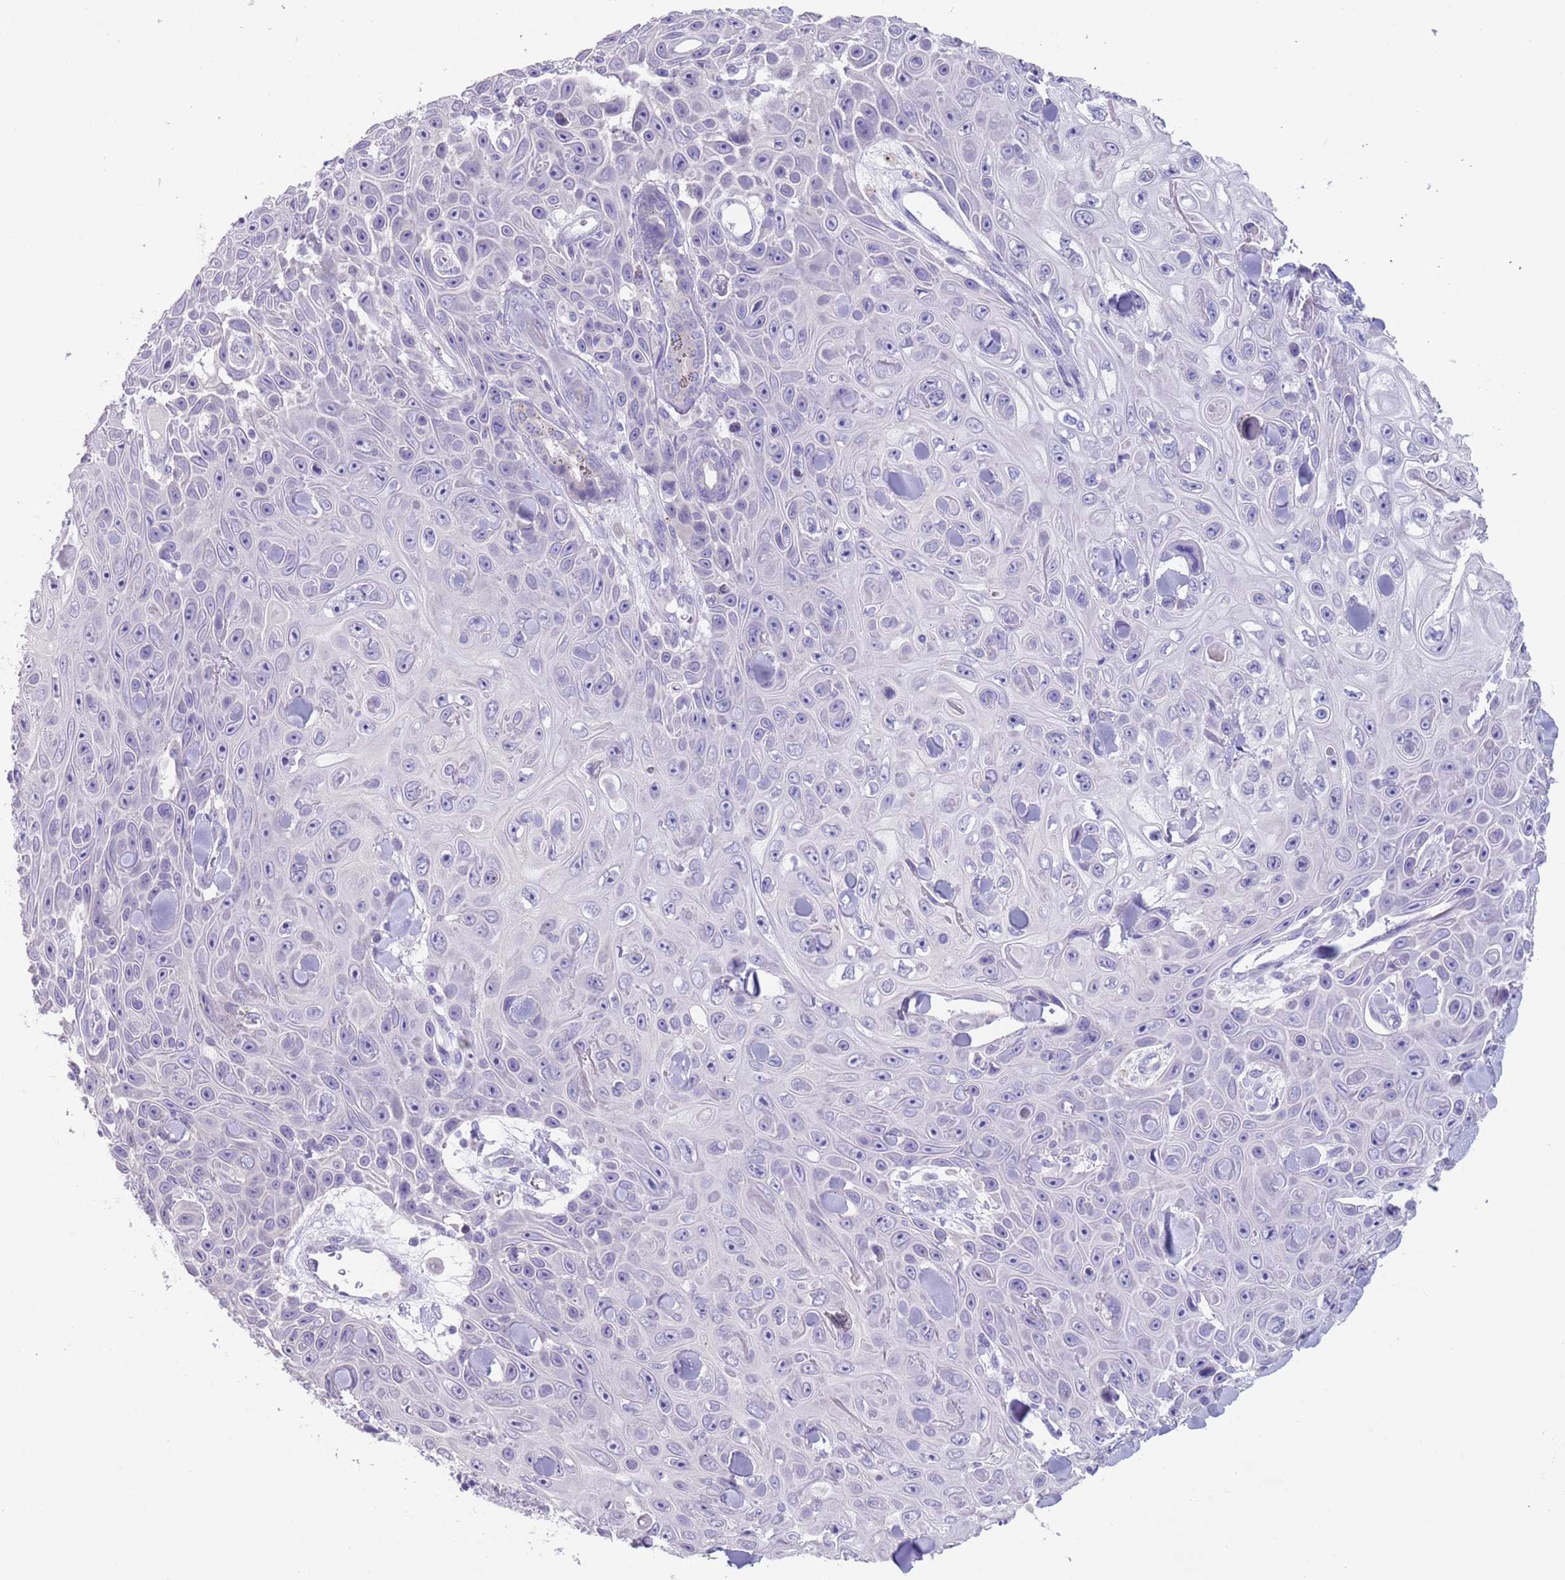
{"staining": {"intensity": "negative", "quantity": "none", "location": "none"}, "tissue": "skin cancer", "cell_type": "Tumor cells", "image_type": "cancer", "snomed": [{"axis": "morphology", "description": "Squamous cell carcinoma, NOS"}, {"axis": "topography", "description": "Skin"}], "caption": "Histopathology image shows no significant protein expression in tumor cells of skin cancer (squamous cell carcinoma).", "gene": "SPIRE2", "patient": {"sex": "male", "age": 82}}